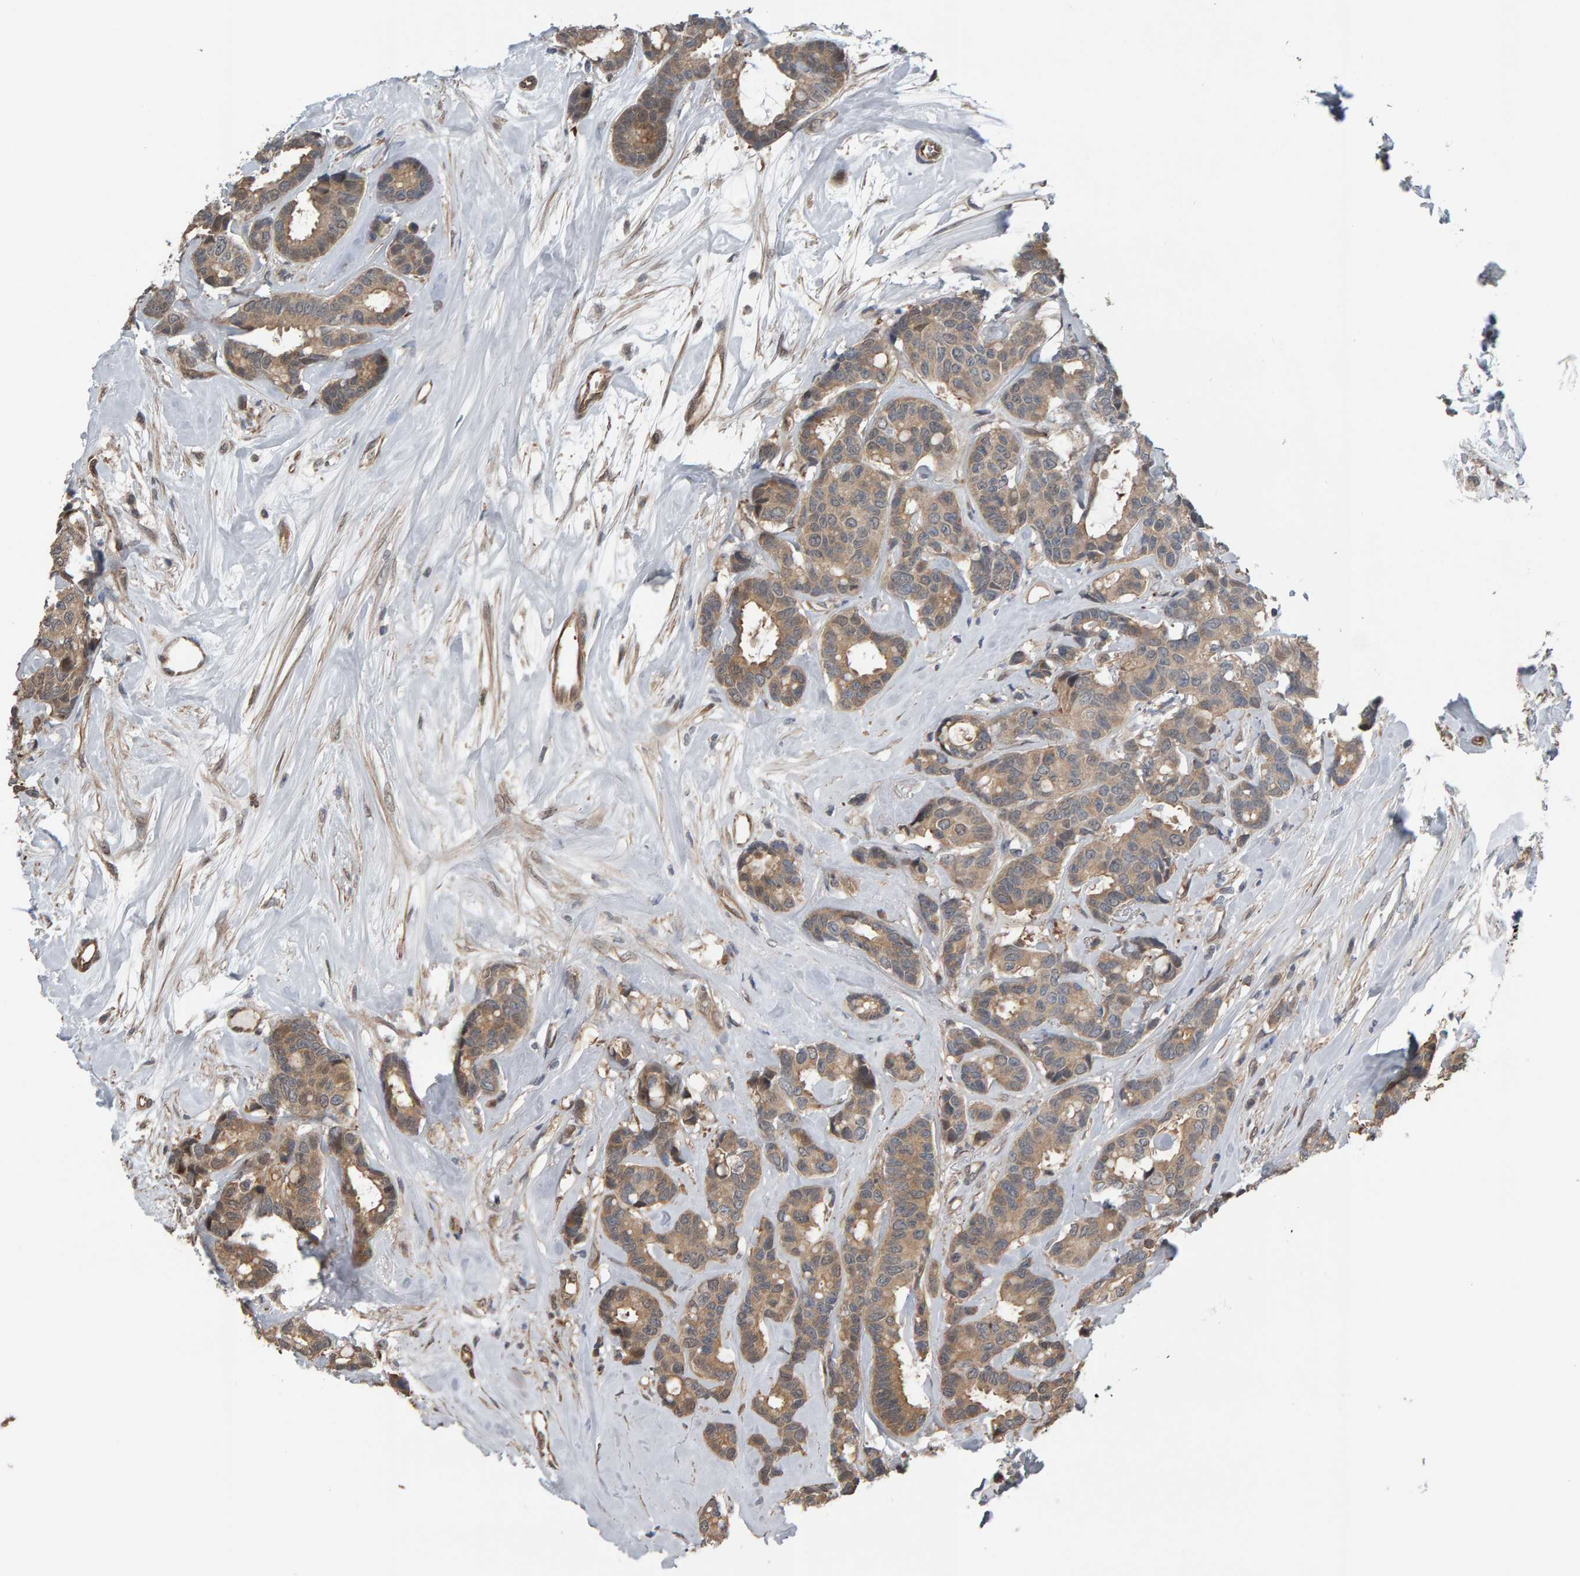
{"staining": {"intensity": "weak", "quantity": ">75%", "location": "cytoplasmic/membranous"}, "tissue": "breast cancer", "cell_type": "Tumor cells", "image_type": "cancer", "snomed": [{"axis": "morphology", "description": "Duct carcinoma"}, {"axis": "topography", "description": "Breast"}], "caption": "Protein expression analysis of breast cancer (infiltrating ductal carcinoma) reveals weak cytoplasmic/membranous expression in about >75% of tumor cells.", "gene": "COASY", "patient": {"sex": "female", "age": 87}}